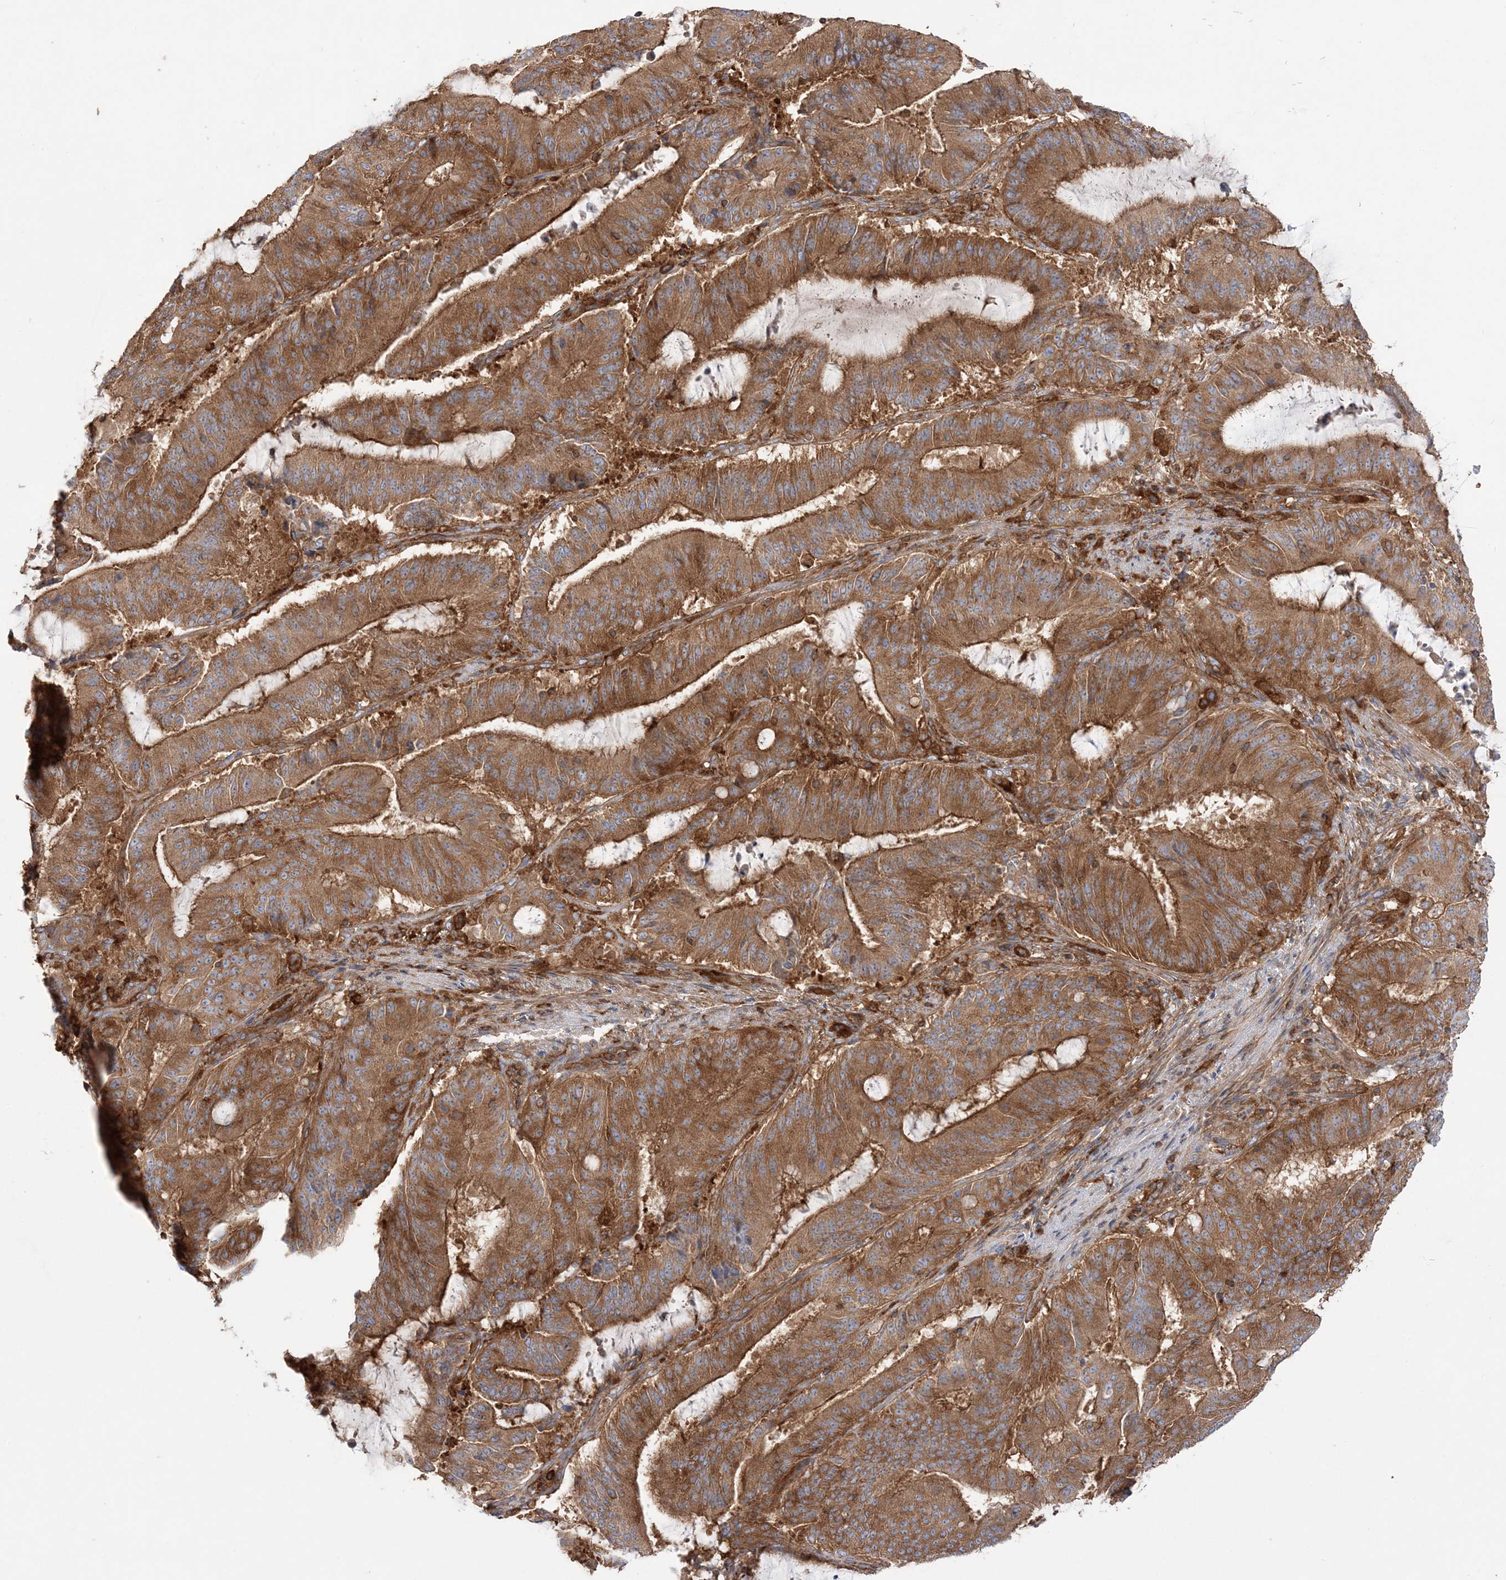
{"staining": {"intensity": "strong", "quantity": ">75%", "location": "cytoplasmic/membranous"}, "tissue": "liver cancer", "cell_type": "Tumor cells", "image_type": "cancer", "snomed": [{"axis": "morphology", "description": "Normal tissue, NOS"}, {"axis": "morphology", "description": "Cholangiocarcinoma"}, {"axis": "topography", "description": "Liver"}, {"axis": "topography", "description": "Peripheral nerve tissue"}], "caption": "Cholangiocarcinoma (liver) stained for a protein reveals strong cytoplasmic/membranous positivity in tumor cells. The staining is performed using DAB (3,3'-diaminobenzidine) brown chromogen to label protein expression. The nuclei are counter-stained blue using hematoxylin.", "gene": "TBC1D5", "patient": {"sex": "female", "age": 73}}